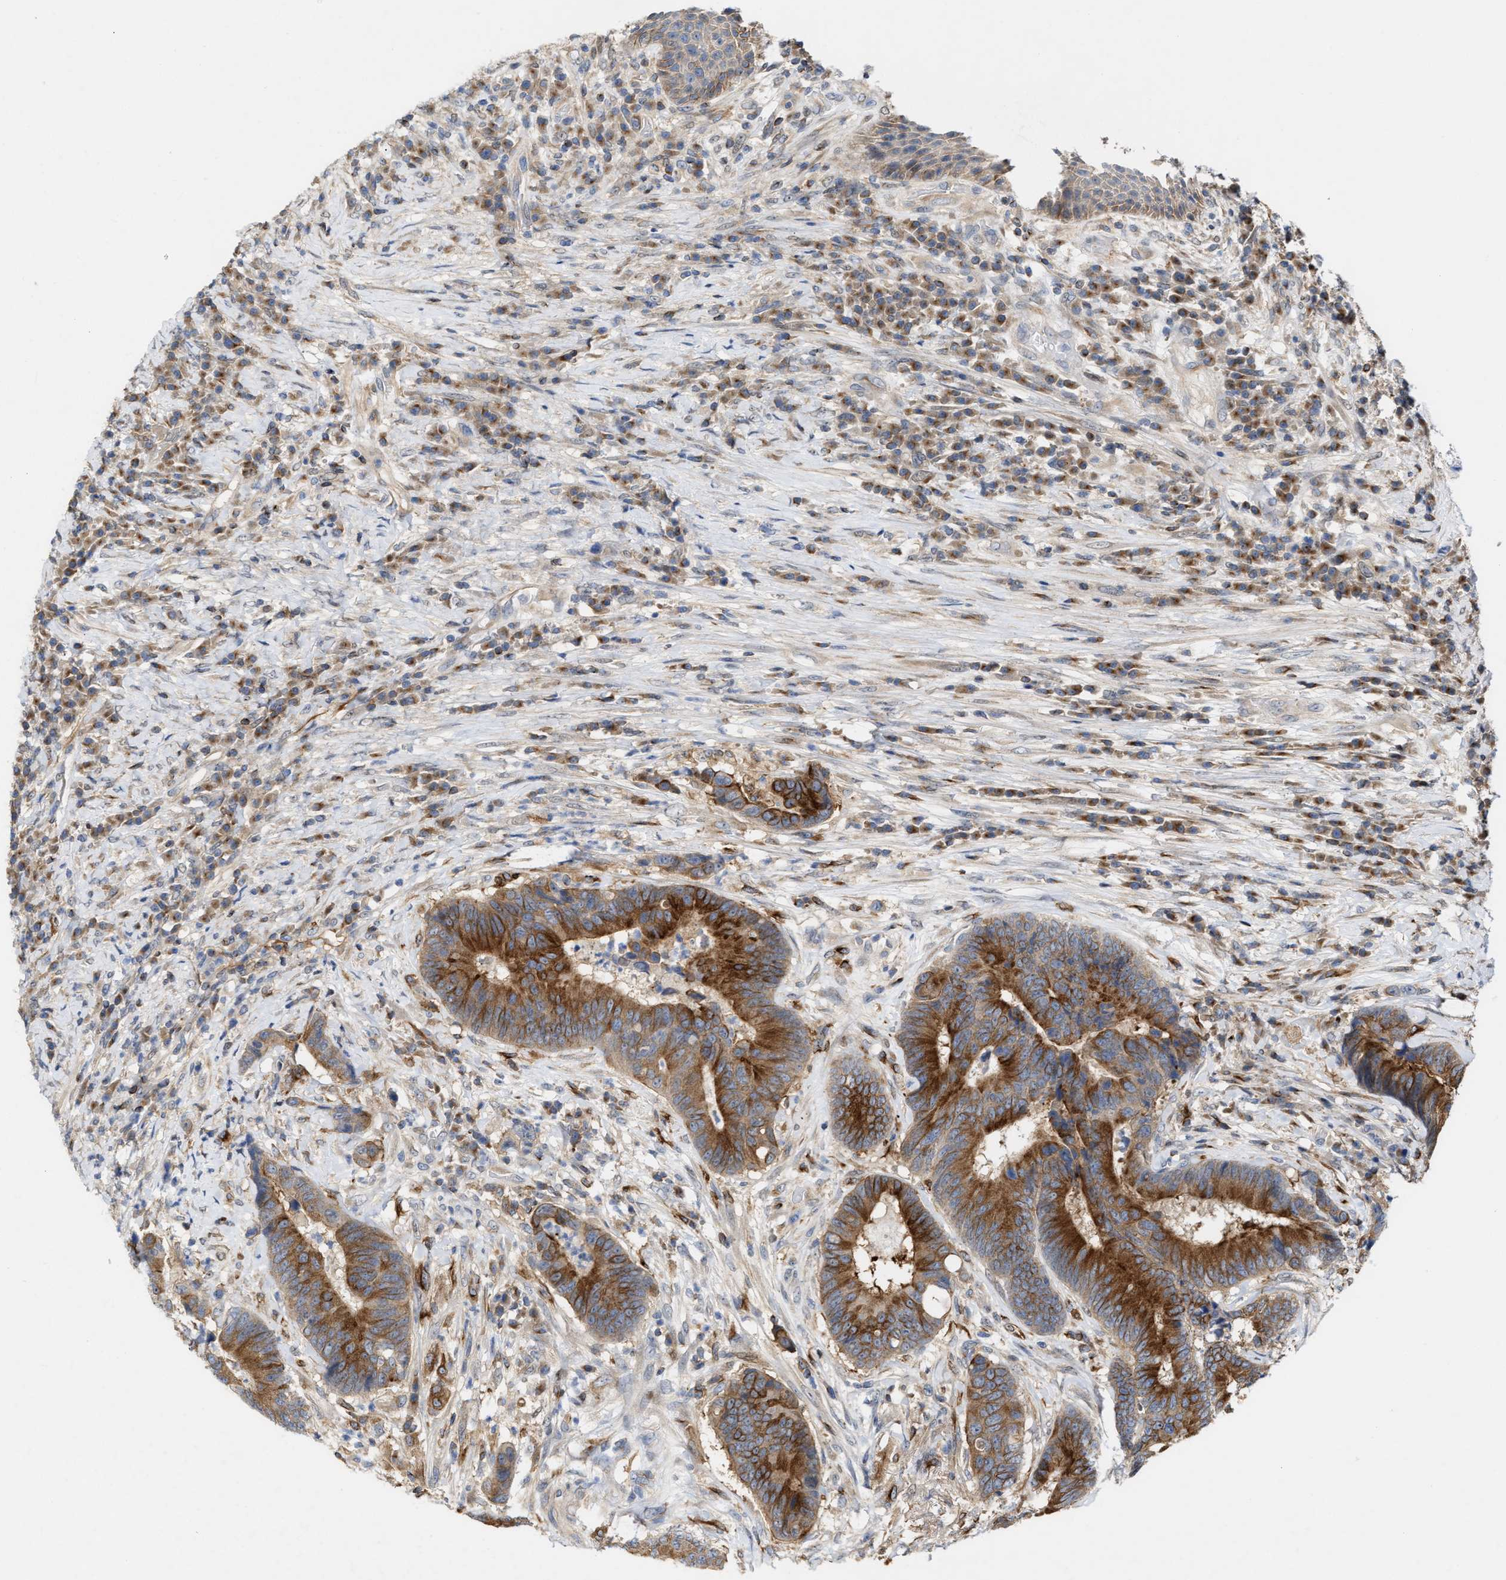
{"staining": {"intensity": "moderate", "quantity": ">75%", "location": "cytoplasmic/membranous"}, "tissue": "colorectal cancer", "cell_type": "Tumor cells", "image_type": "cancer", "snomed": [{"axis": "morphology", "description": "Adenocarcinoma, NOS"}, {"axis": "topography", "description": "Rectum"}, {"axis": "topography", "description": "Anal"}], "caption": "Human colorectal cancer stained with a protein marker exhibits moderate staining in tumor cells.", "gene": "BBLN", "patient": {"sex": "female", "age": 89}}